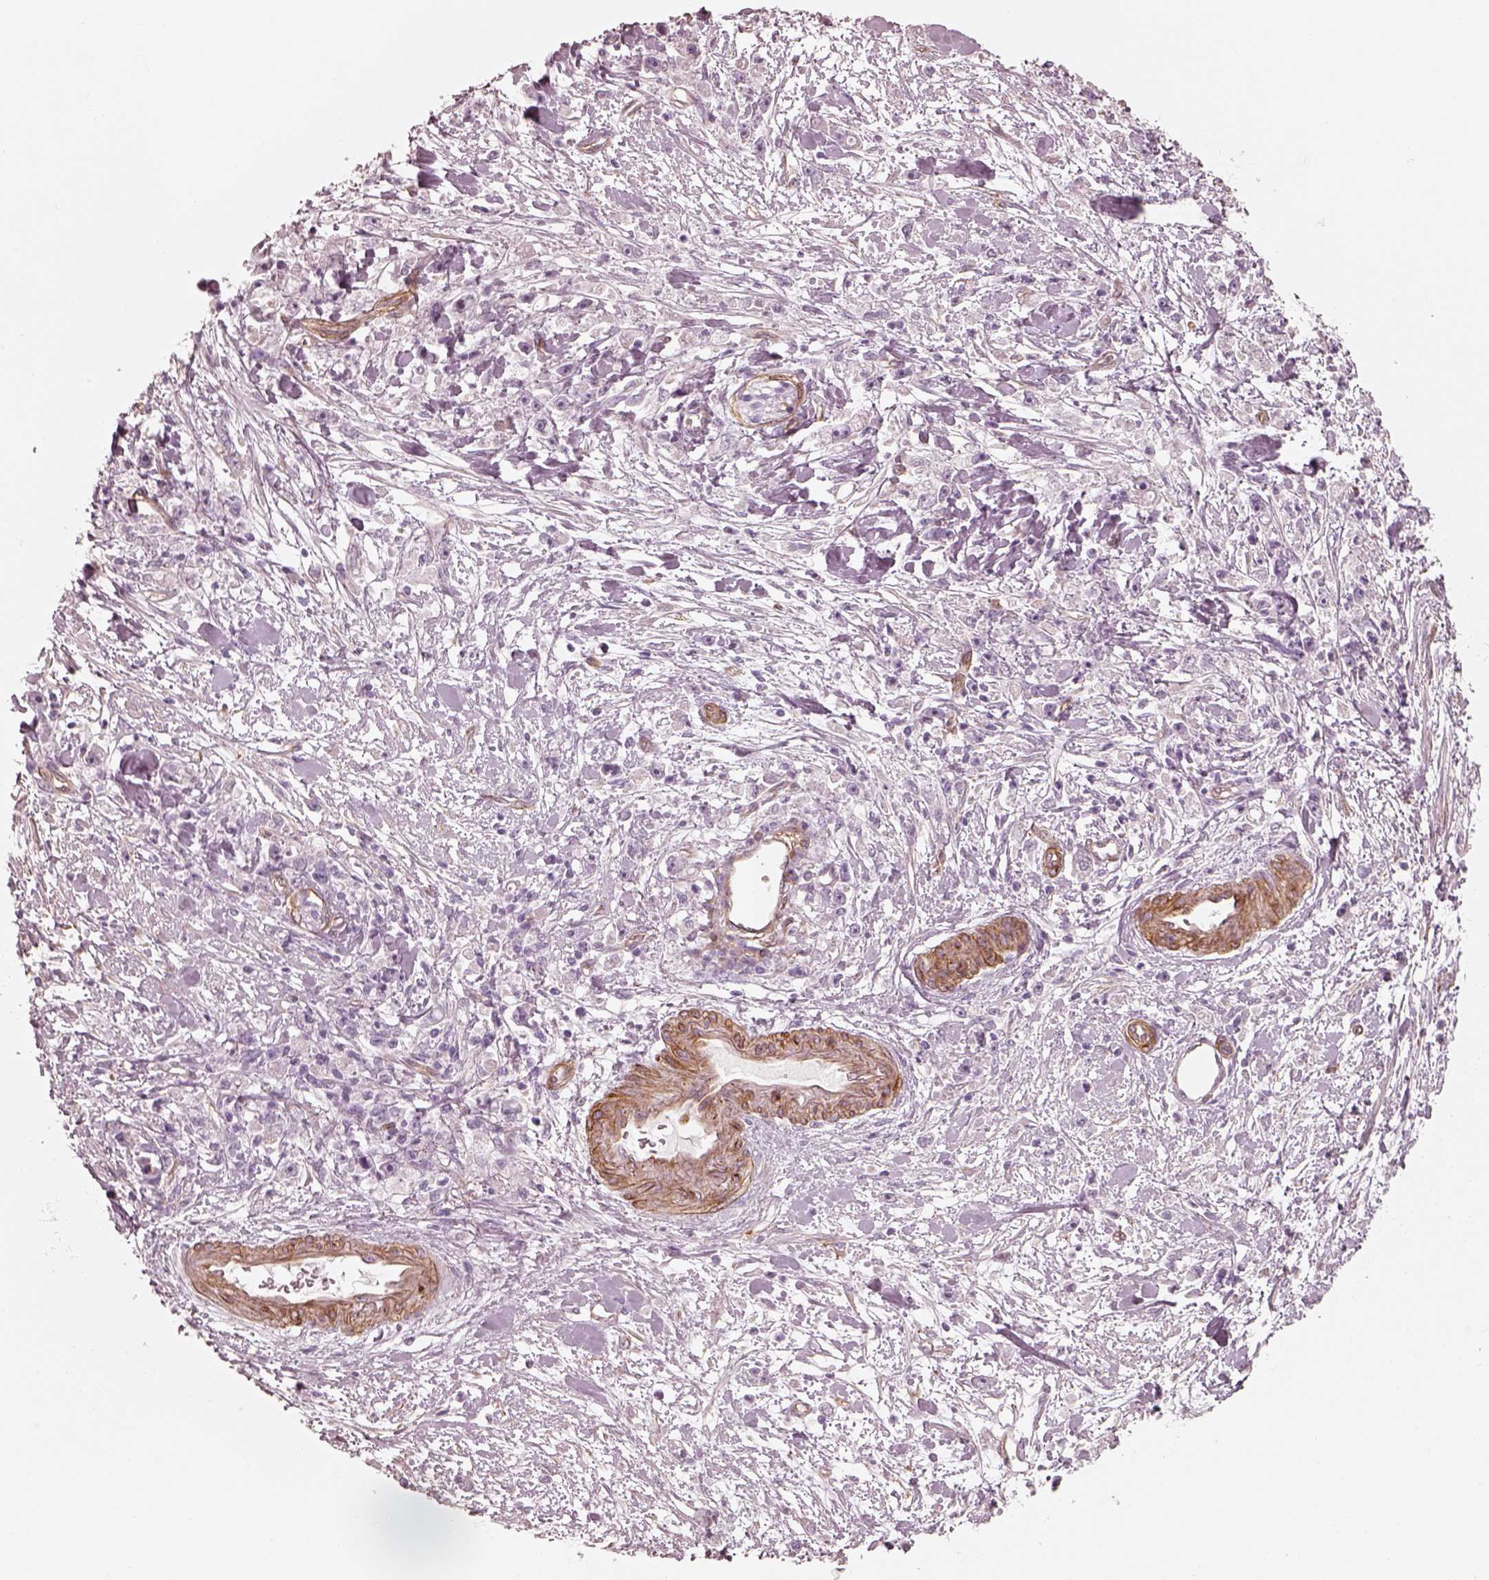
{"staining": {"intensity": "negative", "quantity": "none", "location": "none"}, "tissue": "stomach cancer", "cell_type": "Tumor cells", "image_type": "cancer", "snomed": [{"axis": "morphology", "description": "Adenocarcinoma, NOS"}, {"axis": "topography", "description": "Stomach"}], "caption": "This image is of stomach cancer stained with immunohistochemistry to label a protein in brown with the nuclei are counter-stained blue. There is no positivity in tumor cells.", "gene": "CRYM", "patient": {"sex": "female", "age": 59}}